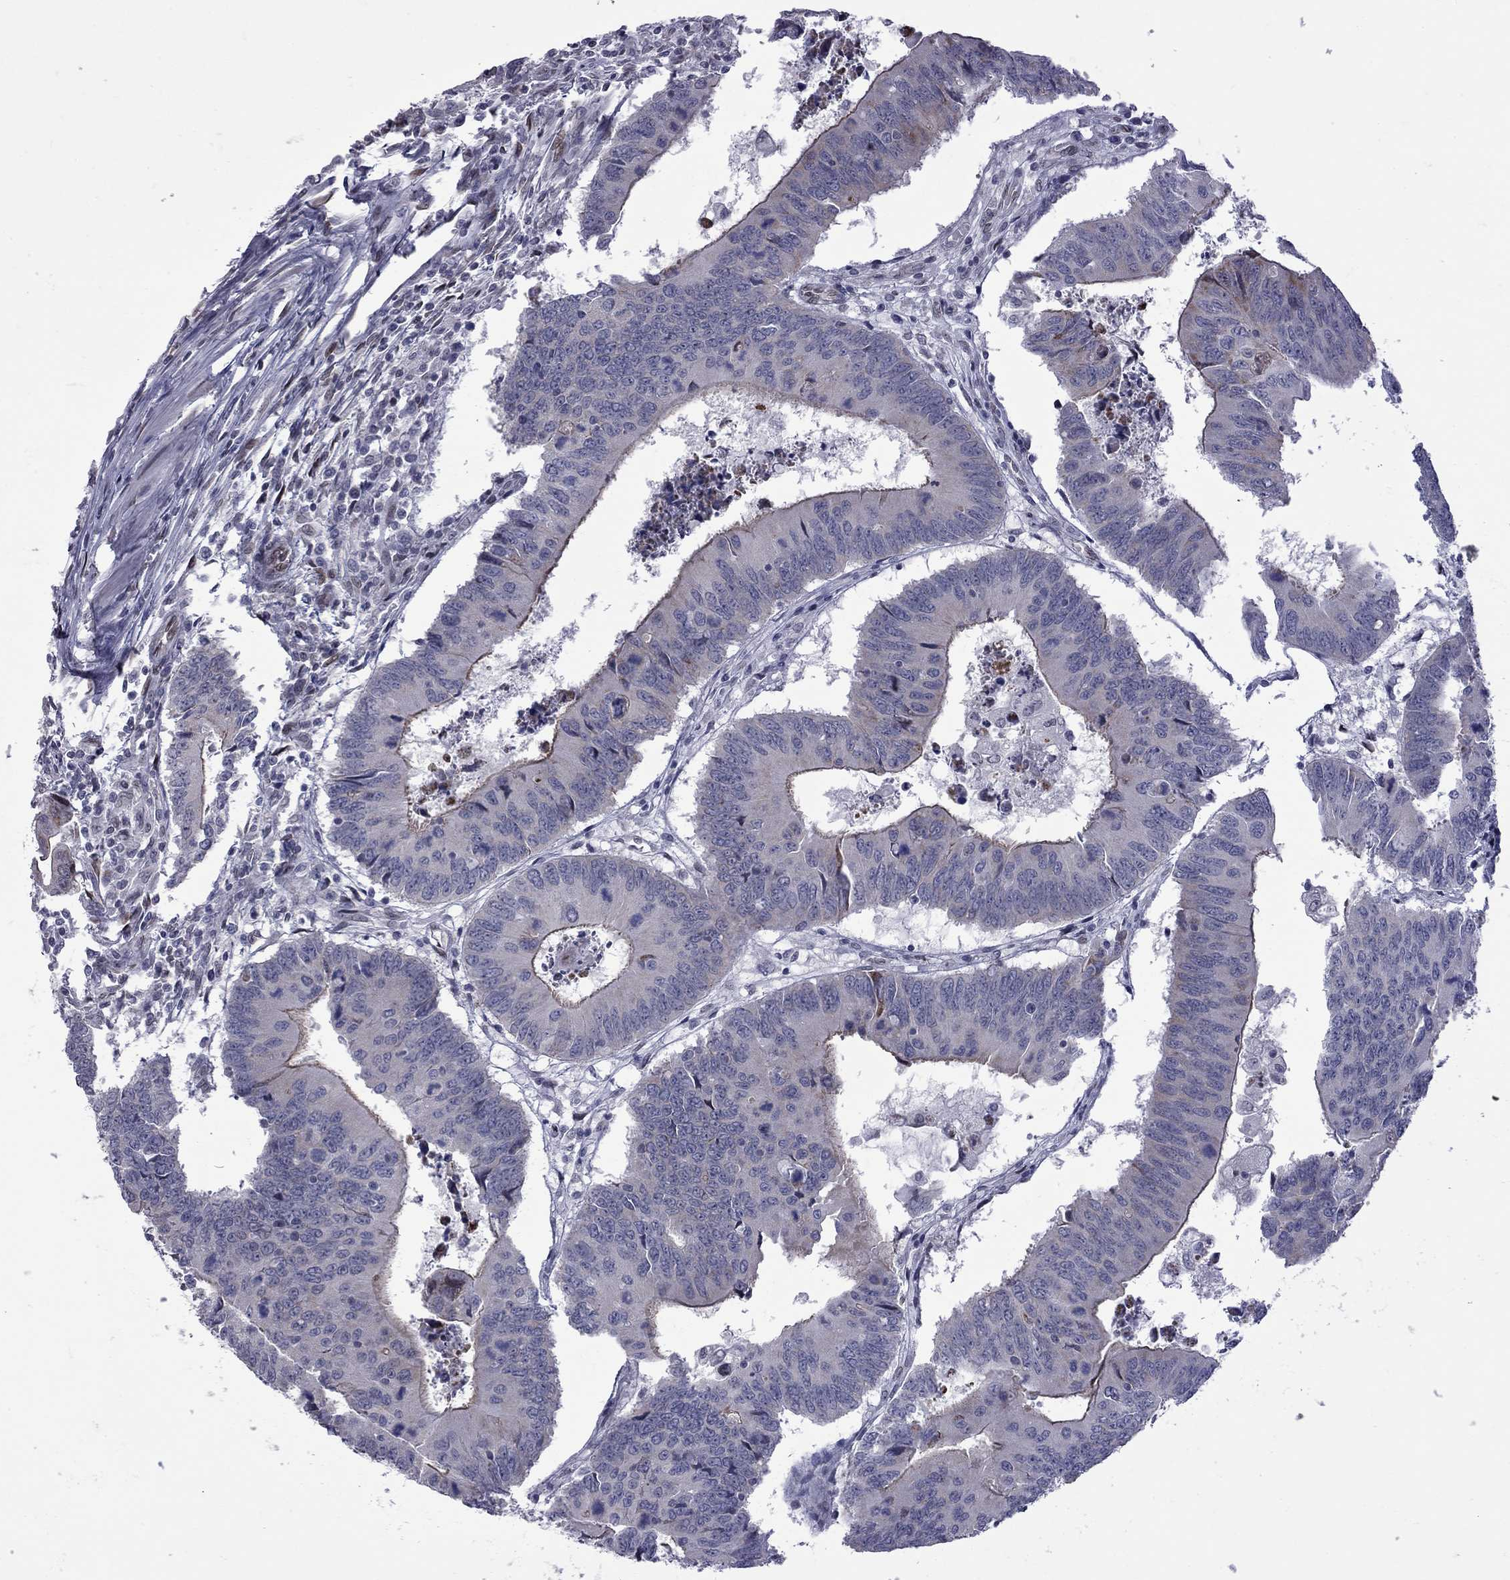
{"staining": {"intensity": "weak", "quantity": "<25%", "location": "cytoplasmic/membranous"}, "tissue": "colorectal cancer", "cell_type": "Tumor cells", "image_type": "cancer", "snomed": [{"axis": "morphology", "description": "Adenocarcinoma, NOS"}, {"axis": "topography", "description": "Rectum"}], "caption": "The photomicrograph shows no significant expression in tumor cells of adenocarcinoma (colorectal).", "gene": "CLTCL1", "patient": {"sex": "male", "age": 67}}